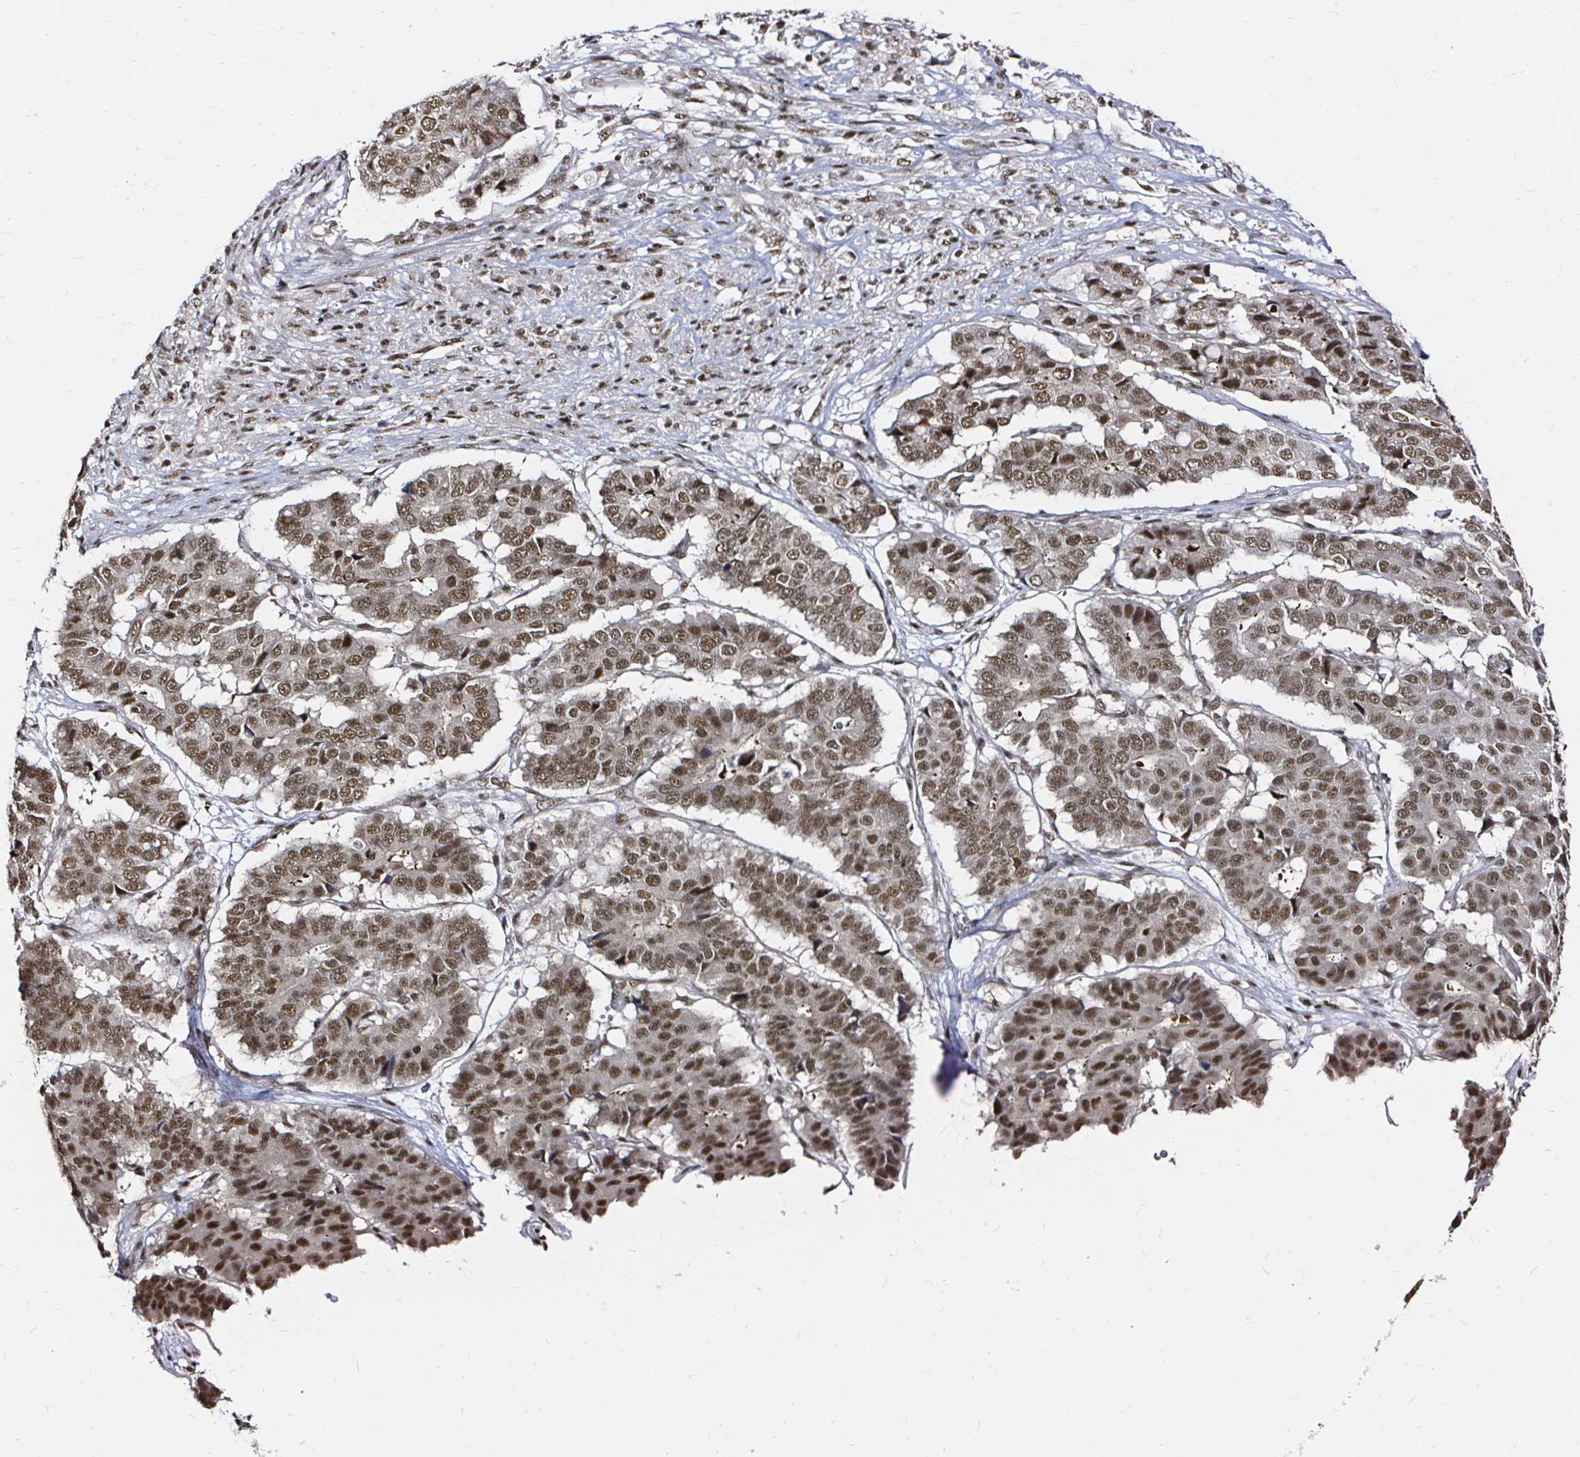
{"staining": {"intensity": "moderate", "quantity": ">75%", "location": "nuclear"}, "tissue": "pancreatic cancer", "cell_type": "Tumor cells", "image_type": "cancer", "snomed": [{"axis": "morphology", "description": "Adenocarcinoma, NOS"}, {"axis": "topography", "description": "Pancreas"}], "caption": "DAB (3,3'-diaminobenzidine) immunohistochemical staining of human adenocarcinoma (pancreatic) exhibits moderate nuclear protein expression in about >75% of tumor cells.", "gene": "SNRPC", "patient": {"sex": "male", "age": 50}}